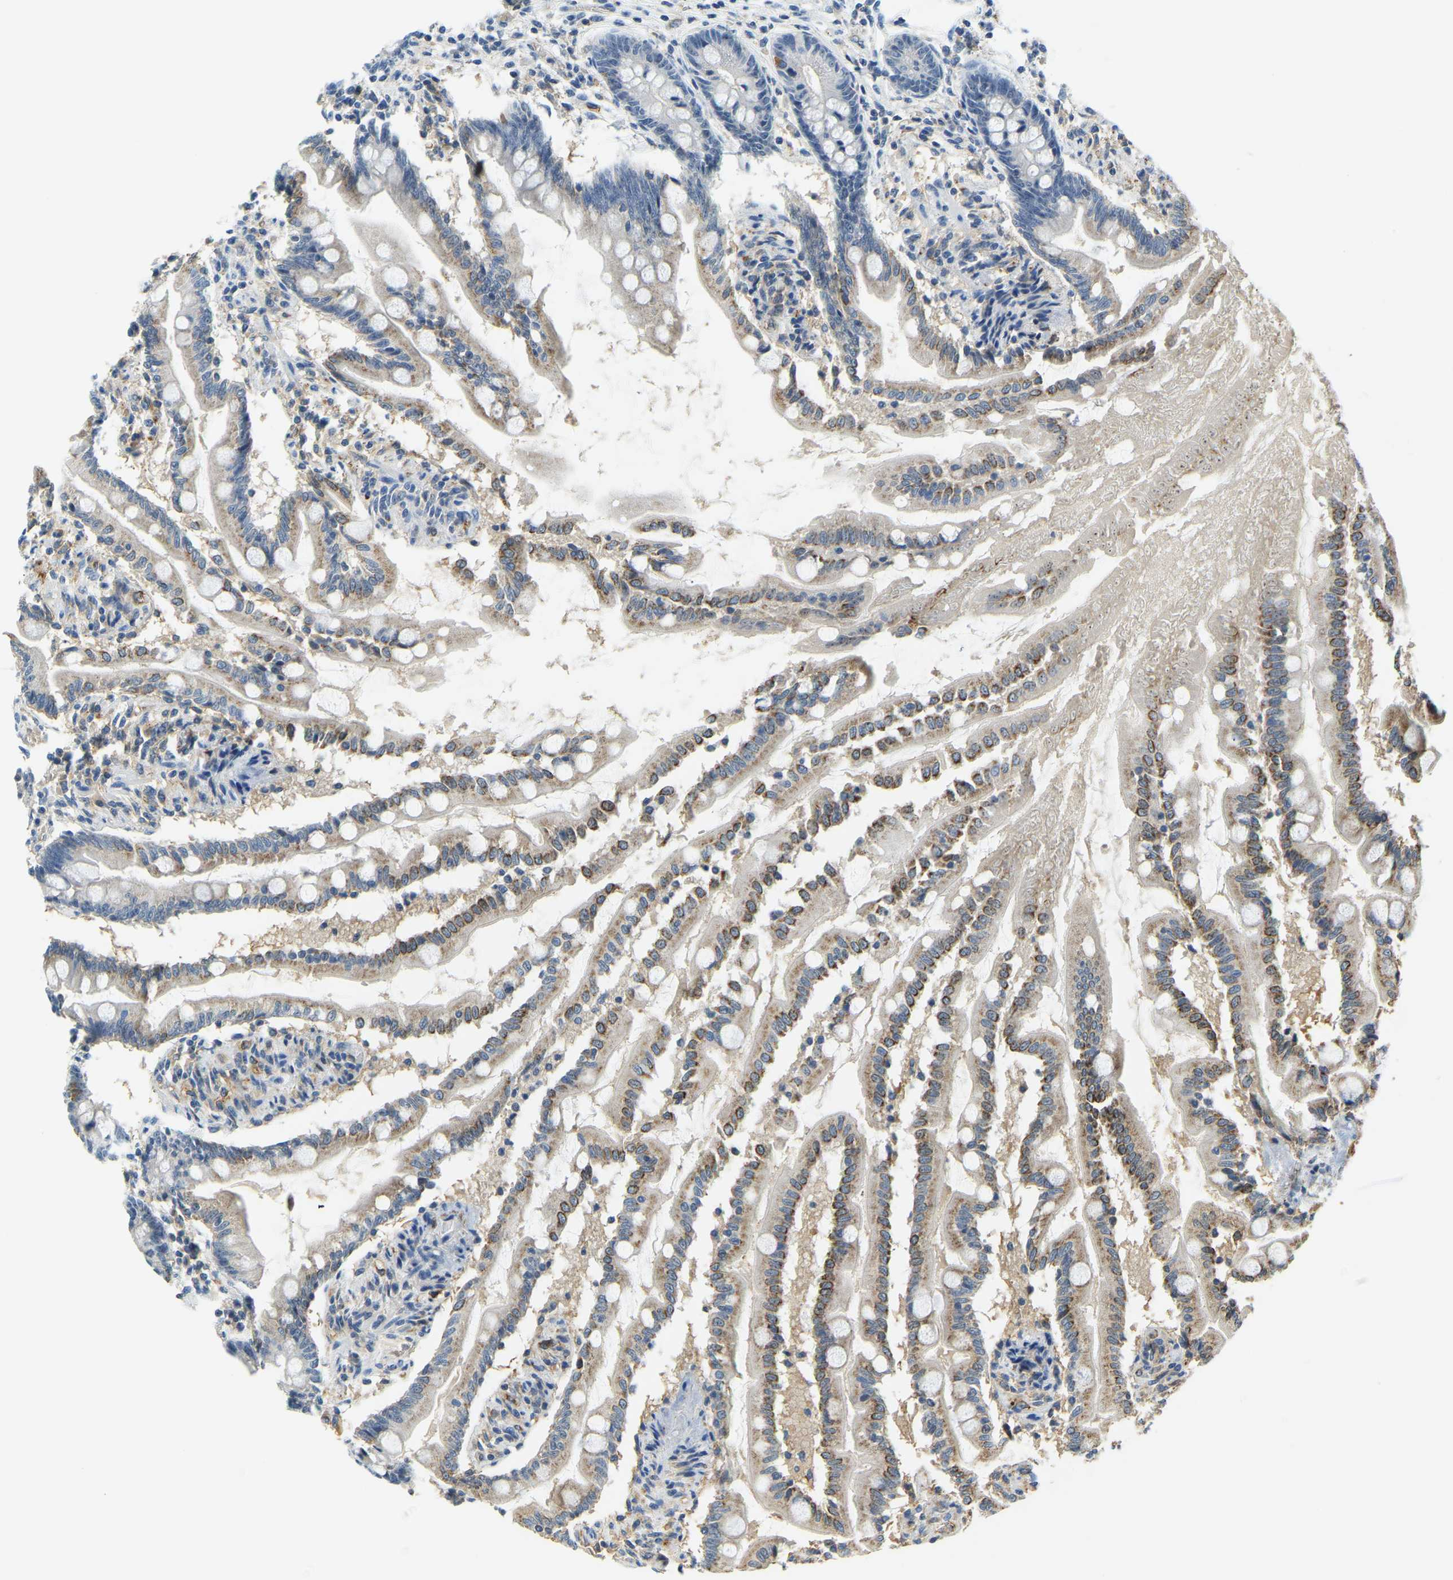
{"staining": {"intensity": "moderate", "quantity": "25%-75%", "location": "cytoplasmic/membranous,nuclear"}, "tissue": "small intestine", "cell_type": "Glandular cells", "image_type": "normal", "snomed": [{"axis": "morphology", "description": "Normal tissue, NOS"}, {"axis": "topography", "description": "Small intestine"}], "caption": "IHC of benign human small intestine reveals medium levels of moderate cytoplasmic/membranous,nuclear expression in about 25%-75% of glandular cells. Using DAB (3,3'-diaminobenzidine) (brown) and hematoxylin (blue) stains, captured at high magnification using brightfield microscopy.", "gene": "RRP1", "patient": {"sex": "female", "age": 56}}